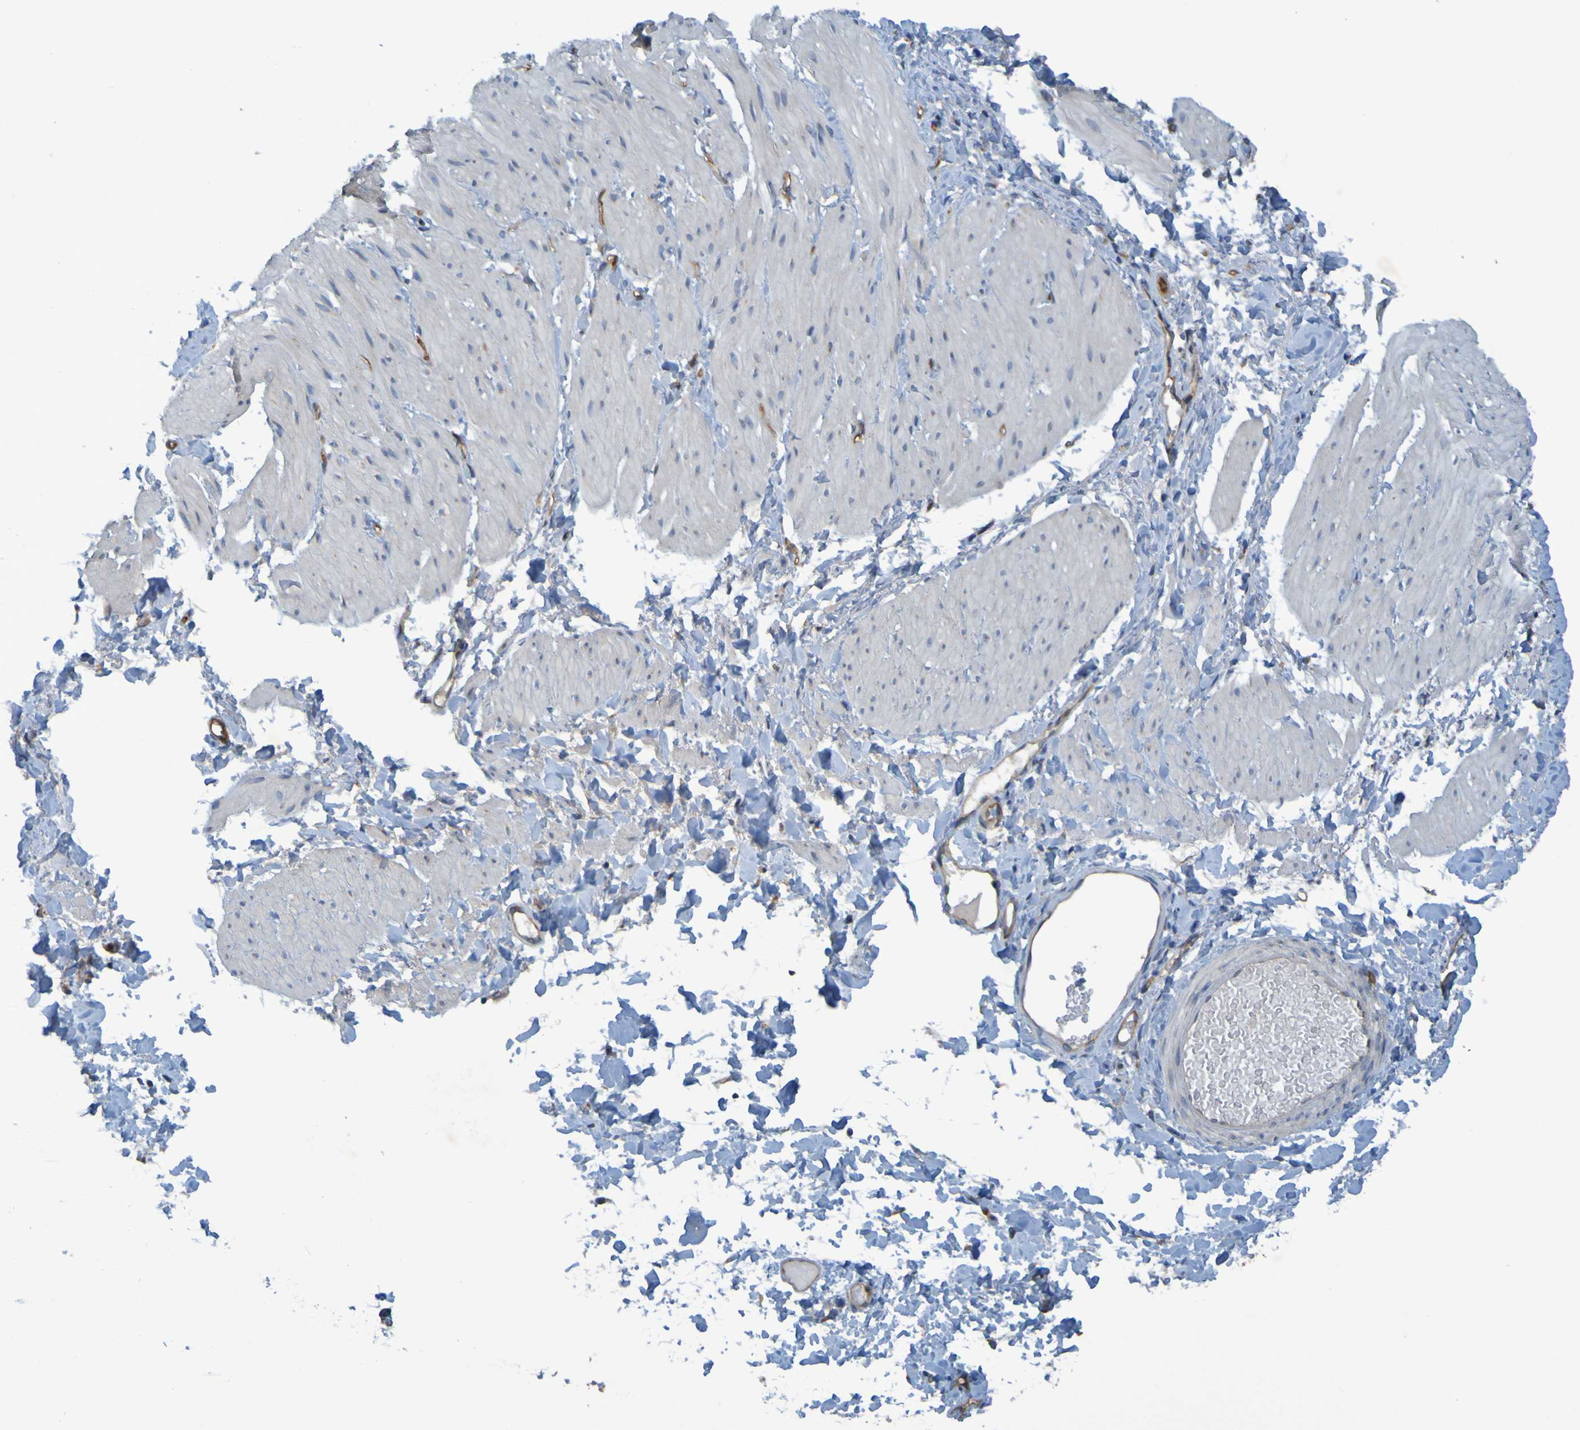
{"staining": {"intensity": "negative", "quantity": "none", "location": "none"}, "tissue": "smooth muscle", "cell_type": "Smooth muscle cells", "image_type": "normal", "snomed": [{"axis": "morphology", "description": "Normal tissue, NOS"}, {"axis": "topography", "description": "Smooth muscle"}], "caption": "IHC image of normal smooth muscle stained for a protein (brown), which reveals no expression in smooth muscle cells.", "gene": "DNAJC4", "patient": {"sex": "male", "age": 16}}